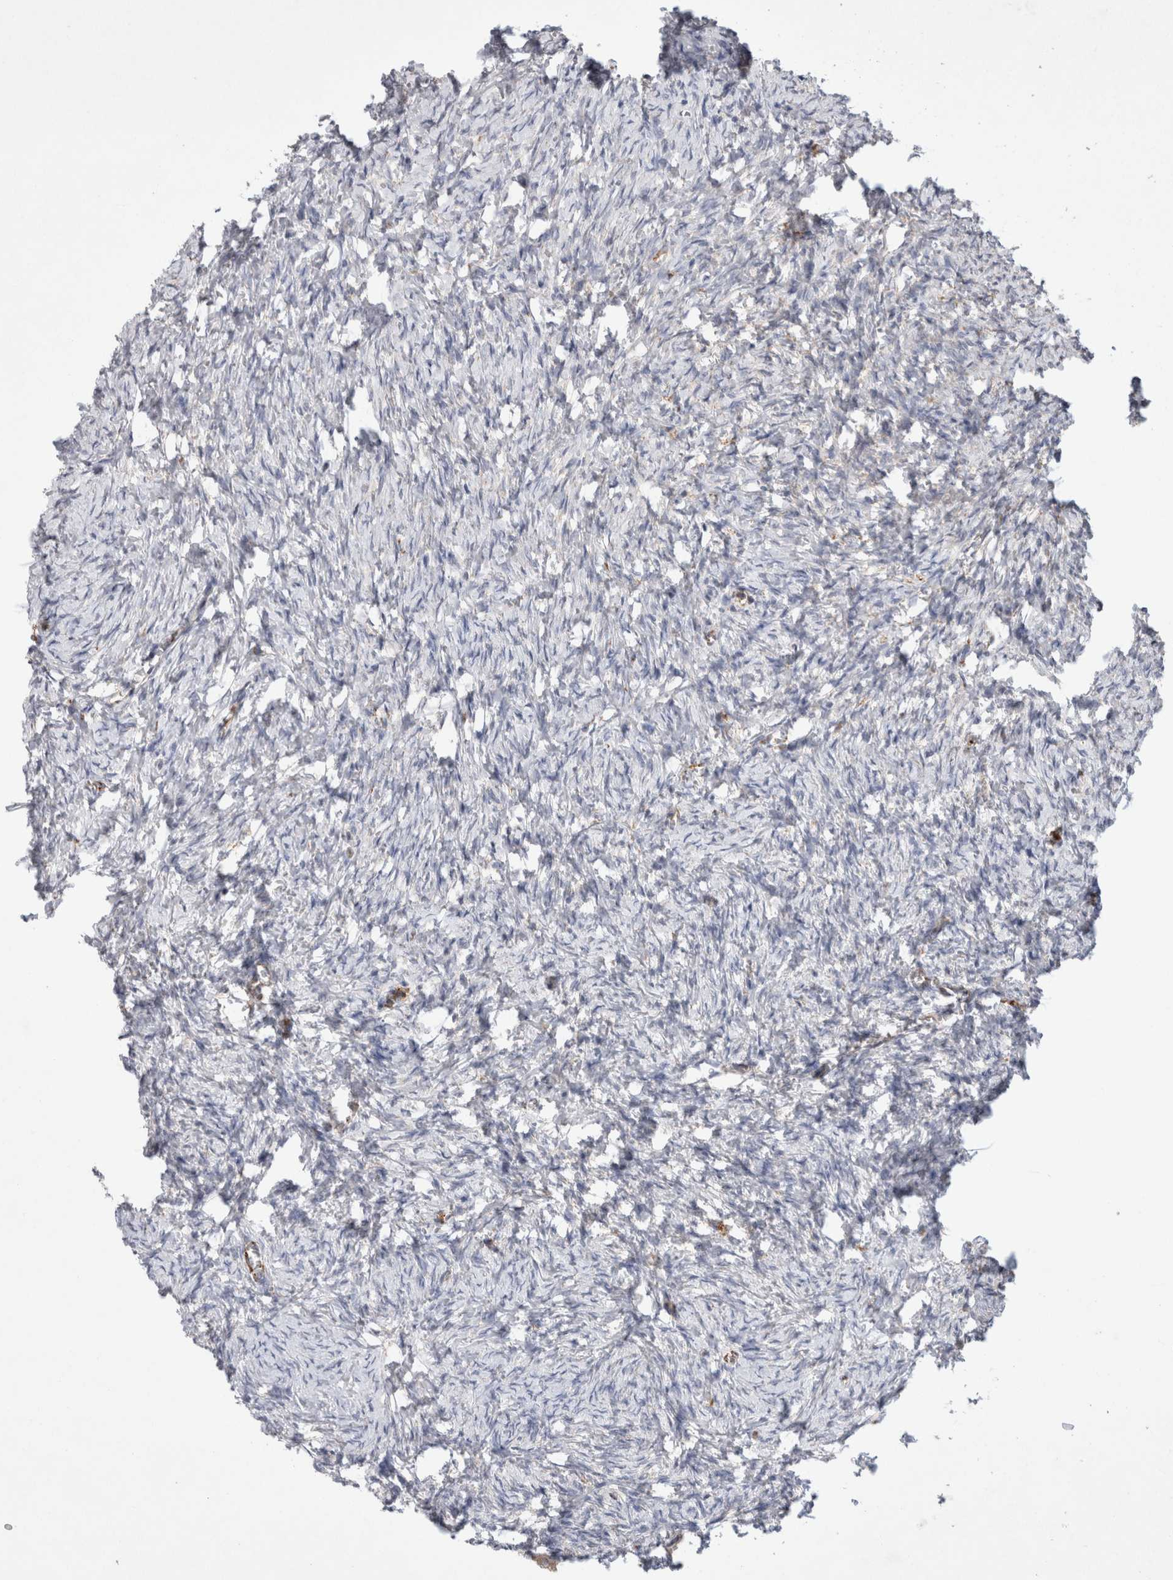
{"staining": {"intensity": "negative", "quantity": "none", "location": "none"}, "tissue": "ovary", "cell_type": "Follicle cells", "image_type": "normal", "snomed": [{"axis": "morphology", "description": "Normal tissue, NOS"}, {"axis": "topography", "description": "Ovary"}], "caption": "Follicle cells show no significant protein positivity in normal ovary. (Brightfield microscopy of DAB immunohistochemistry at high magnification).", "gene": "IARS2", "patient": {"sex": "female", "age": 27}}